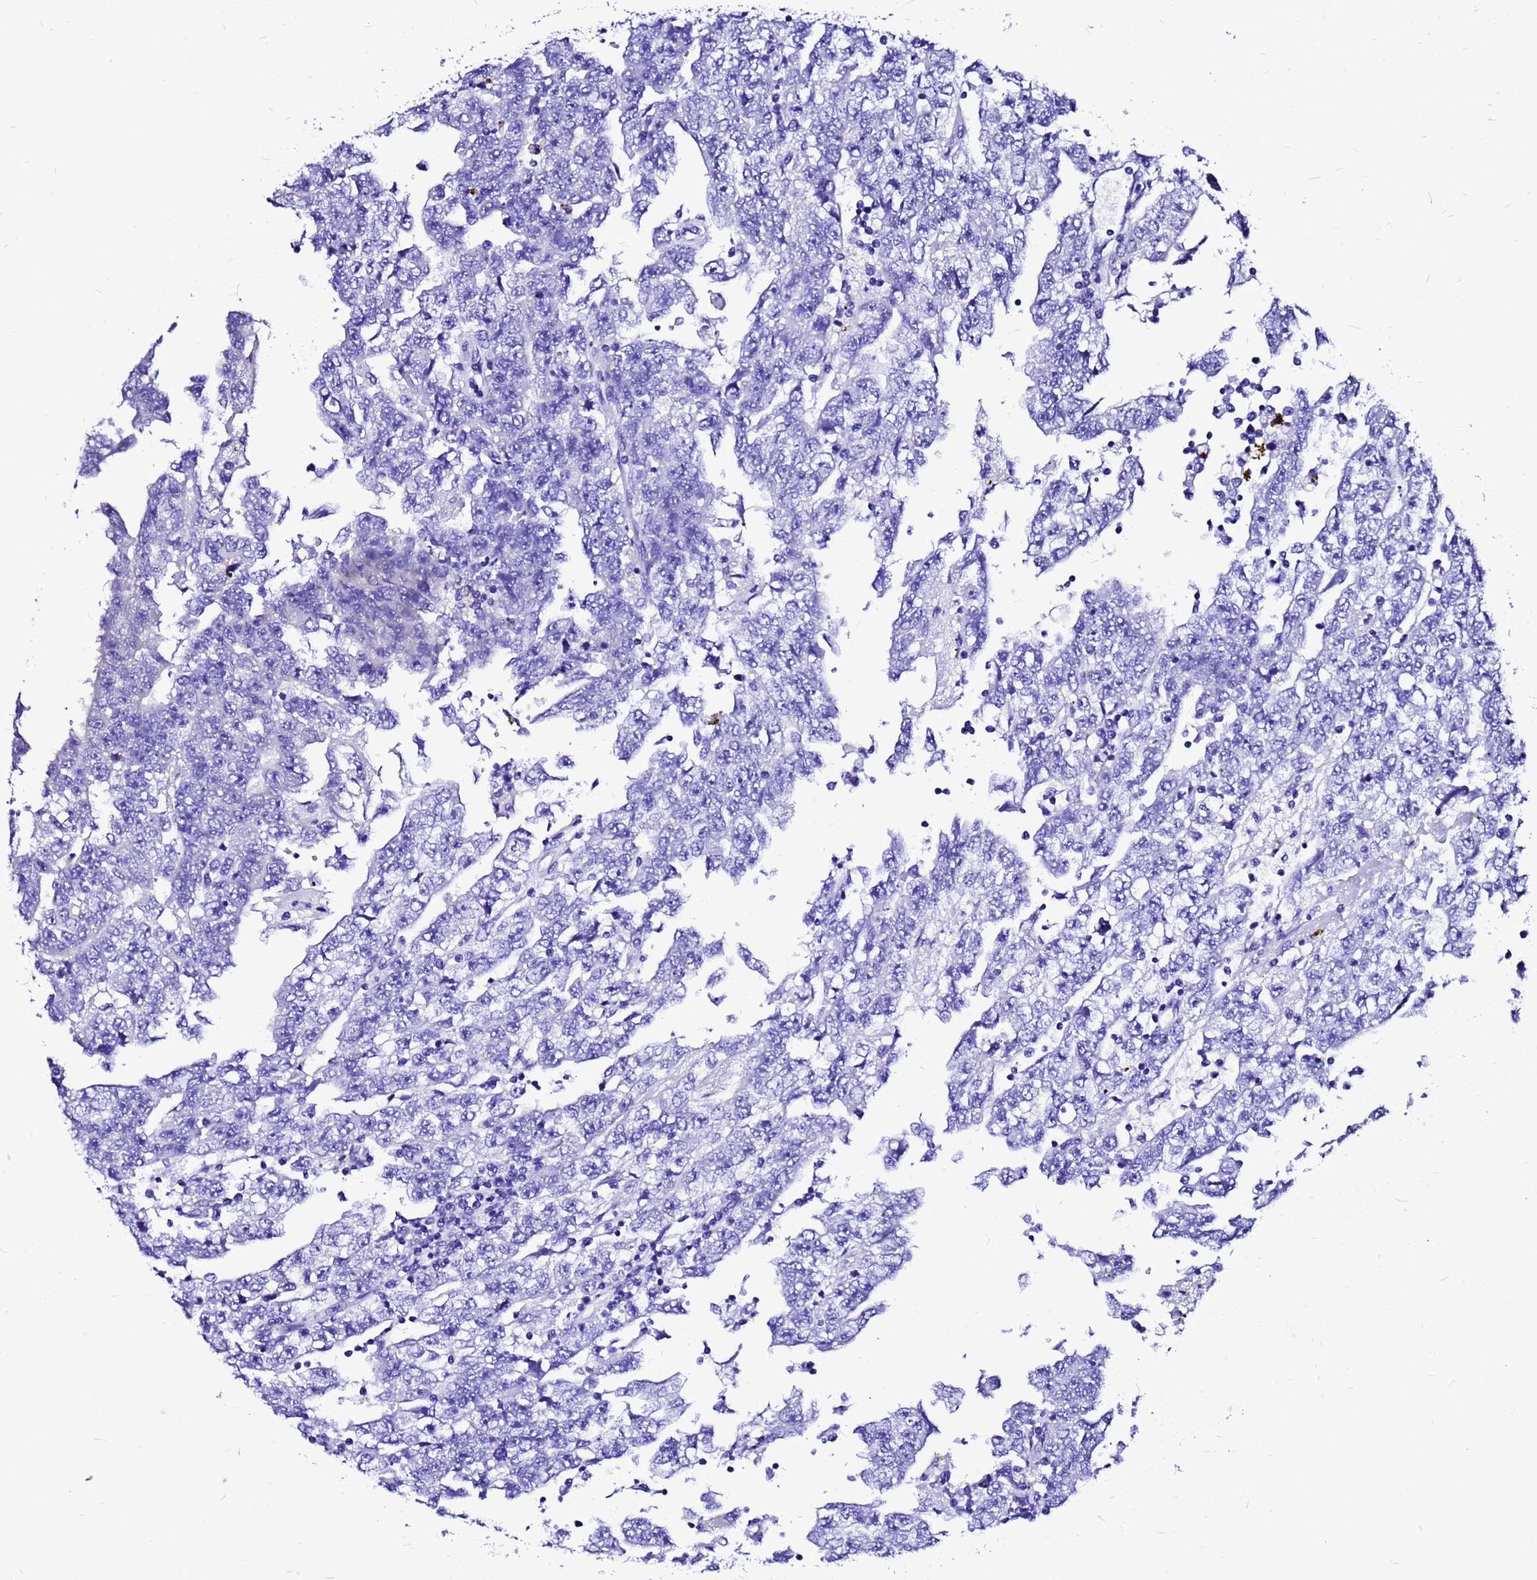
{"staining": {"intensity": "negative", "quantity": "none", "location": "none"}, "tissue": "testis cancer", "cell_type": "Tumor cells", "image_type": "cancer", "snomed": [{"axis": "morphology", "description": "Carcinoma, Embryonal, NOS"}, {"axis": "topography", "description": "Testis"}], "caption": "The micrograph shows no staining of tumor cells in testis embryonal carcinoma.", "gene": "HERC4", "patient": {"sex": "male", "age": 25}}